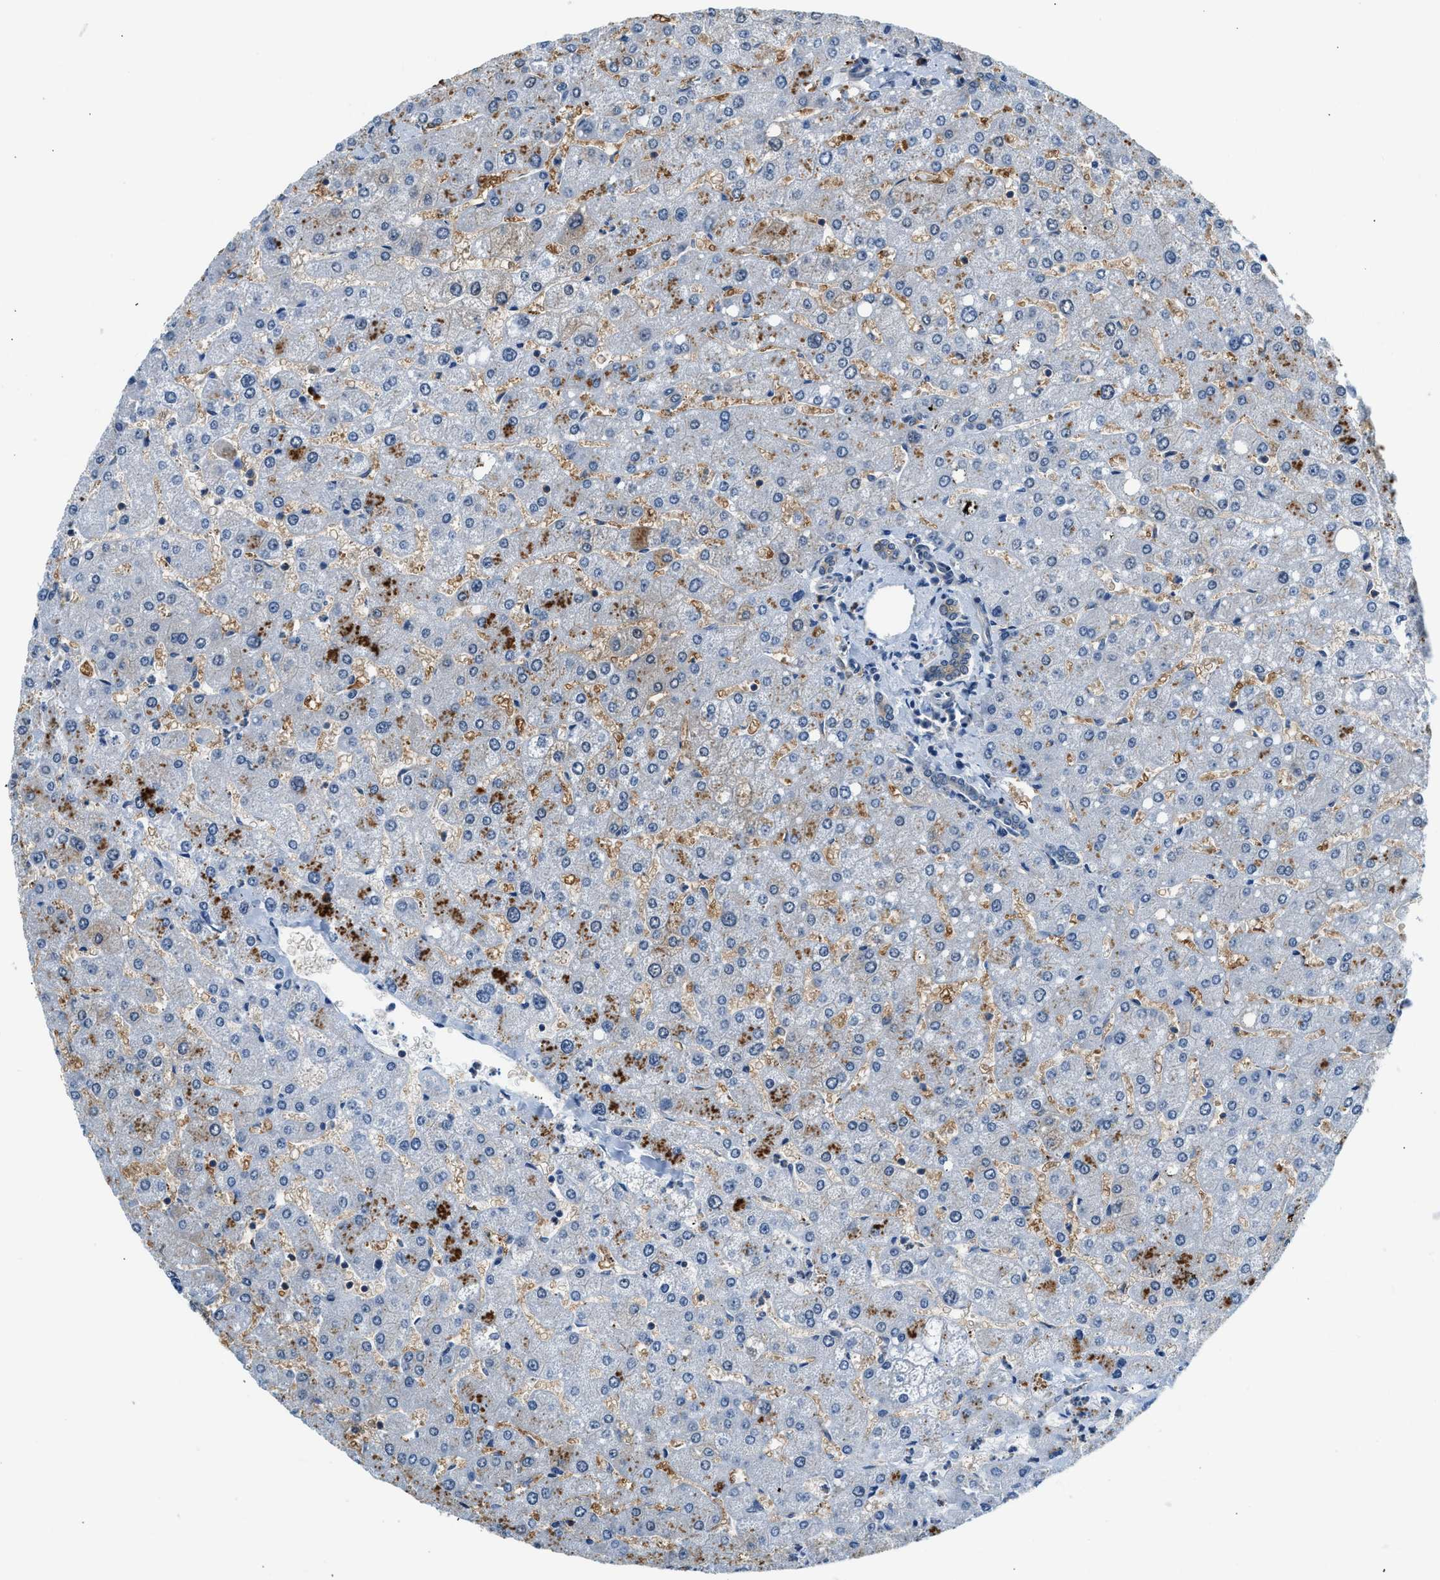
{"staining": {"intensity": "weak", "quantity": "<25%", "location": "cytoplasmic/membranous"}, "tissue": "liver", "cell_type": "Cholangiocytes", "image_type": "normal", "snomed": [{"axis": "morphology", "description": "Normal tissue, NOS"}, {"axis": "topography", "description": "Liver"}], "caption": "Immunohistochemistry (IHC) image of benign liver: human liver stained with DAB displays no significant protein positivity in cholangiocytes. (Brightfield microscopy of DAB (3,3'-diaminobenzidine) IHC at high magnification).", "gene": "CBLB", "patient": {"sex": "male", "age": 55}}